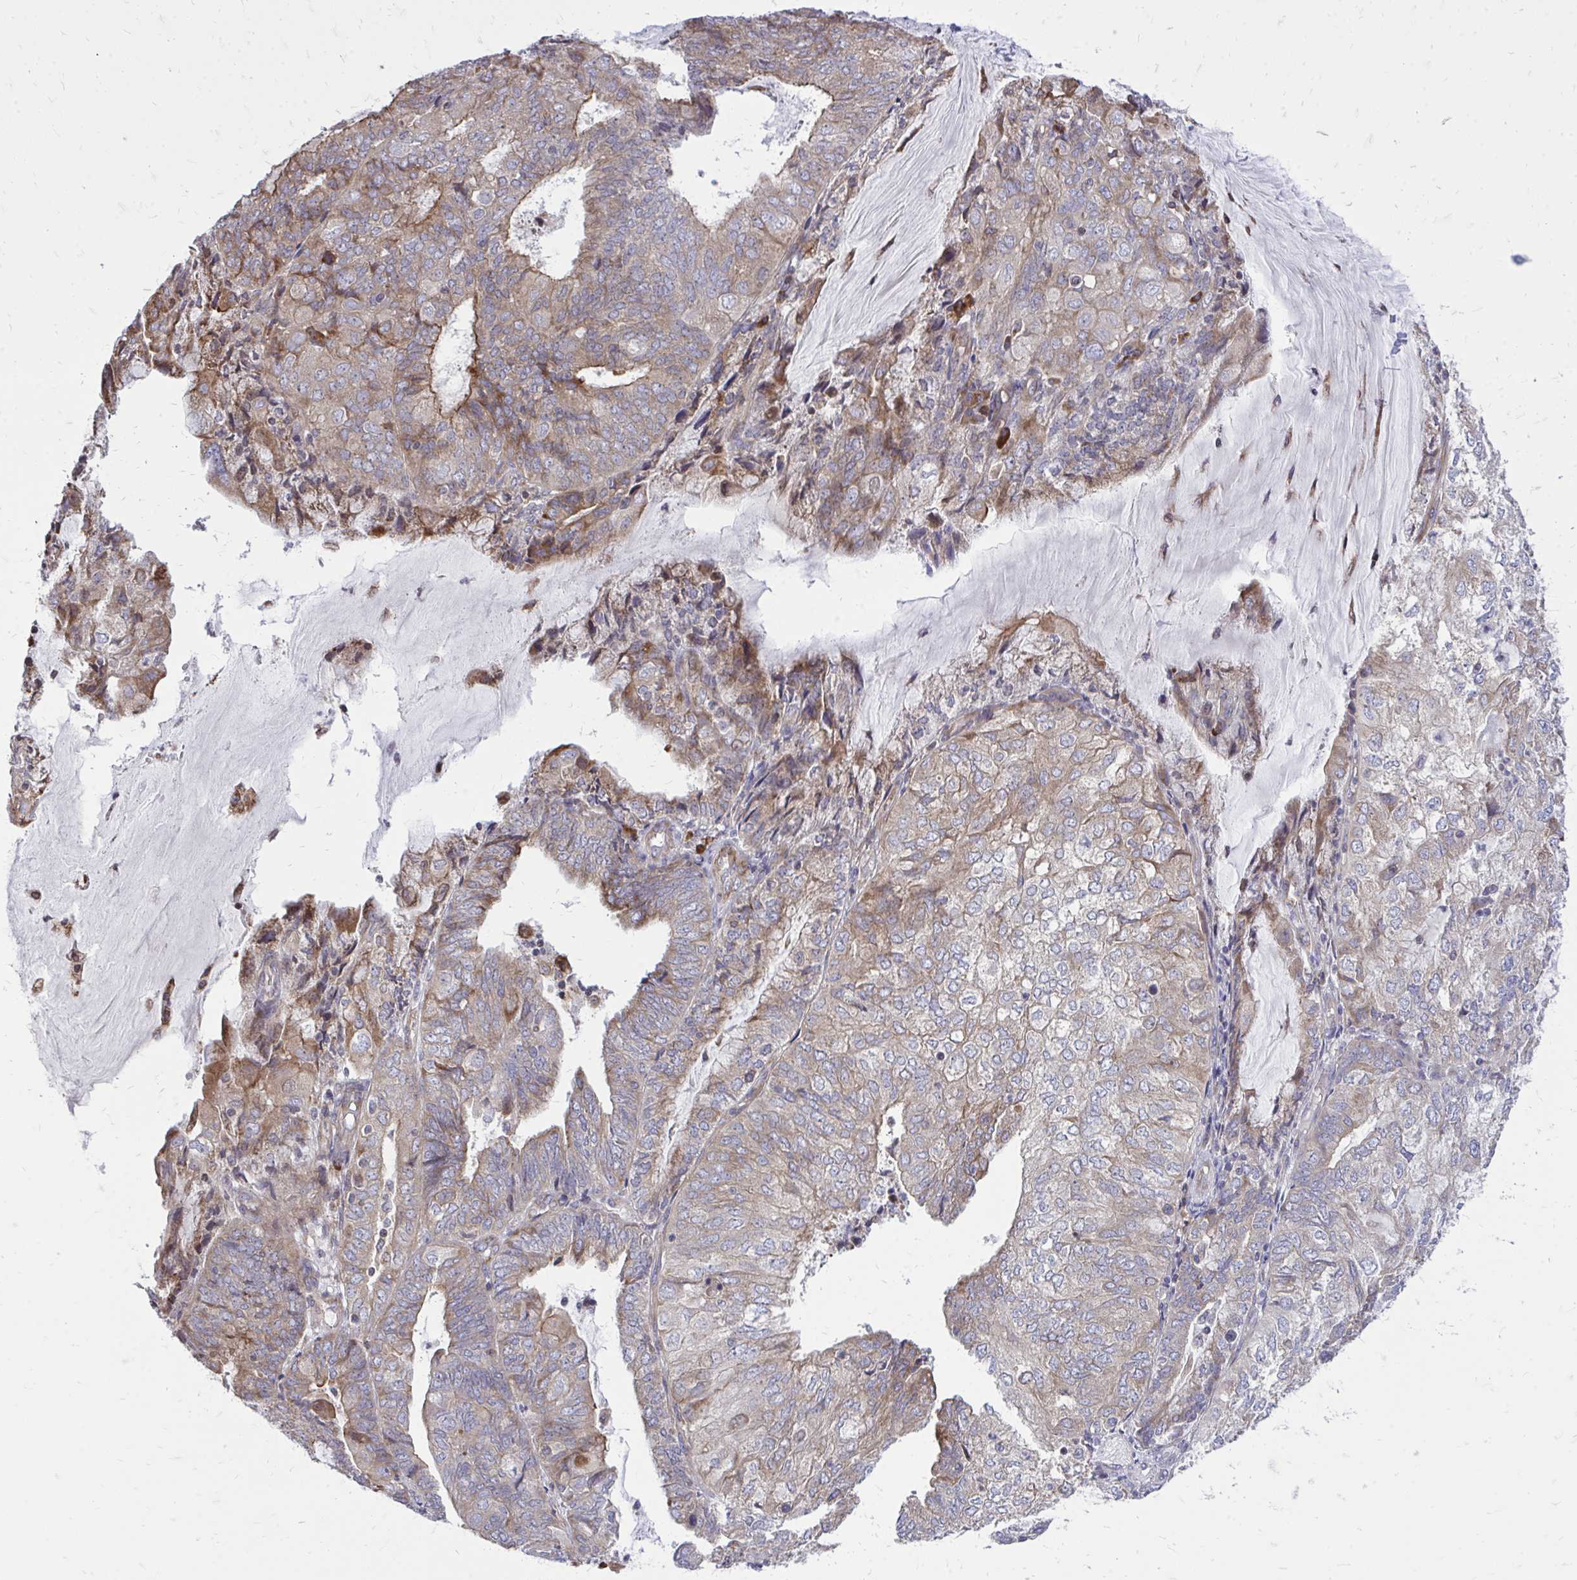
{"staining": {"intensity": "moderate", "quantity": "25%-75%", "location": "cytoplasmic/membranous"}, "tissue": "endometrial cancer", "cell_type": "Tumor cells", "image_type": "cancer", "snomed": [{"axis": "morphology", "description": "Adenocarcinoma, NOS"}, {"axis": "topography", "description": "Endometrium"}], "caption": "Immunohistochemistry photomicrograph of neoplastic tissue: human endometrial adenocarcinoma stained using IHC displays medium levels of moderate protein expression localized specifically in the cytoplasmic/membranous of tumor cells, appearing as a cytoplasmic/membranous brown color.", "gene": "METTL9", "patient": {"sex": "female", "age": 81}}